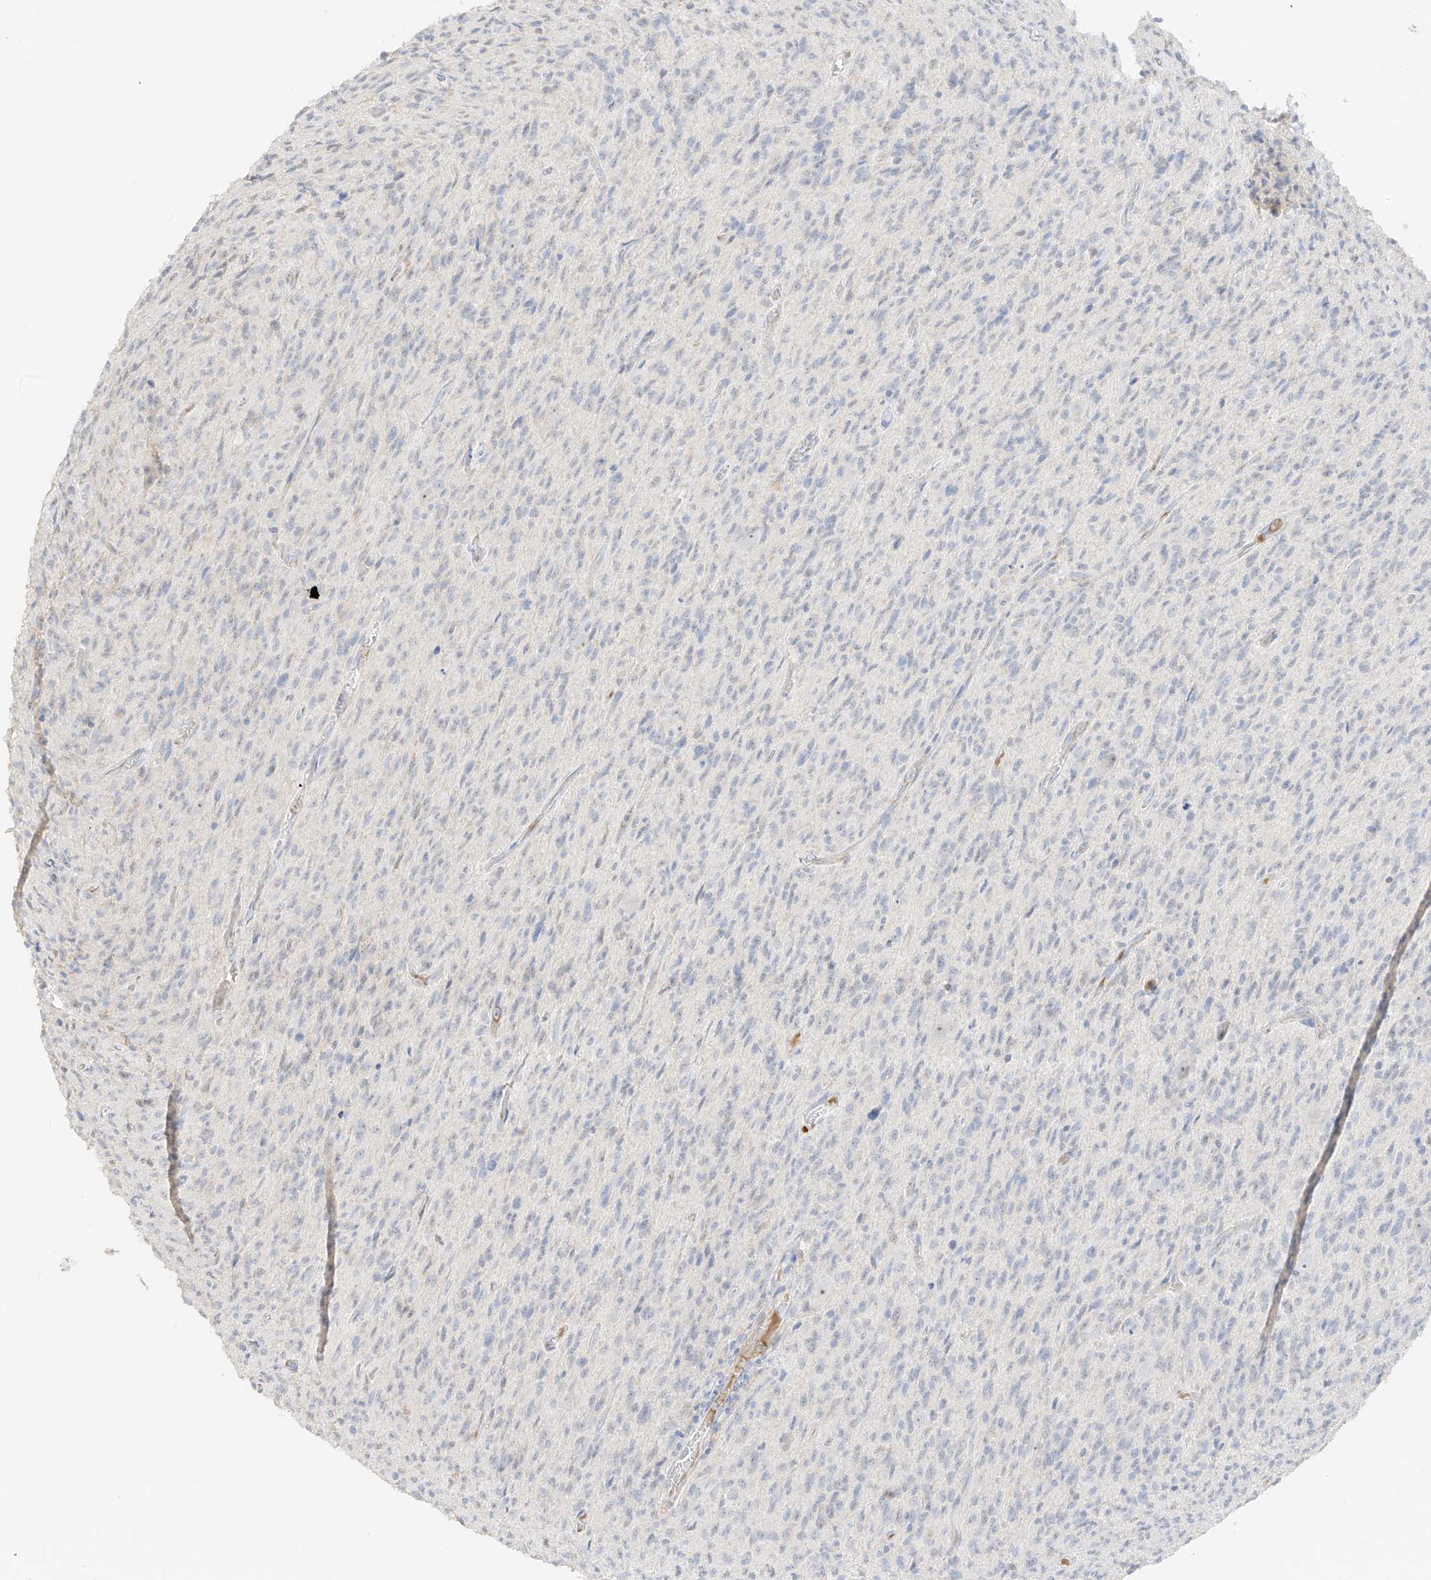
{"staining": {"intensity": "negative", "quantity": "none", "location": "none"}, "tissue": "glioma", "cell_type": "Tumor cells", "image_type": "cancer", "snomed": [{"axis": "morphology", "description": "Glioma, malignant, High grade"}, {"axis": "topography", "description": "Brain"}], "caption": "Human malignant glioma (high-grade) stained for a protein using IHC exhibits no expression in tumor cells.", "gene": "ZBTB41", "patient": {"sex": "female", "age": 57}}